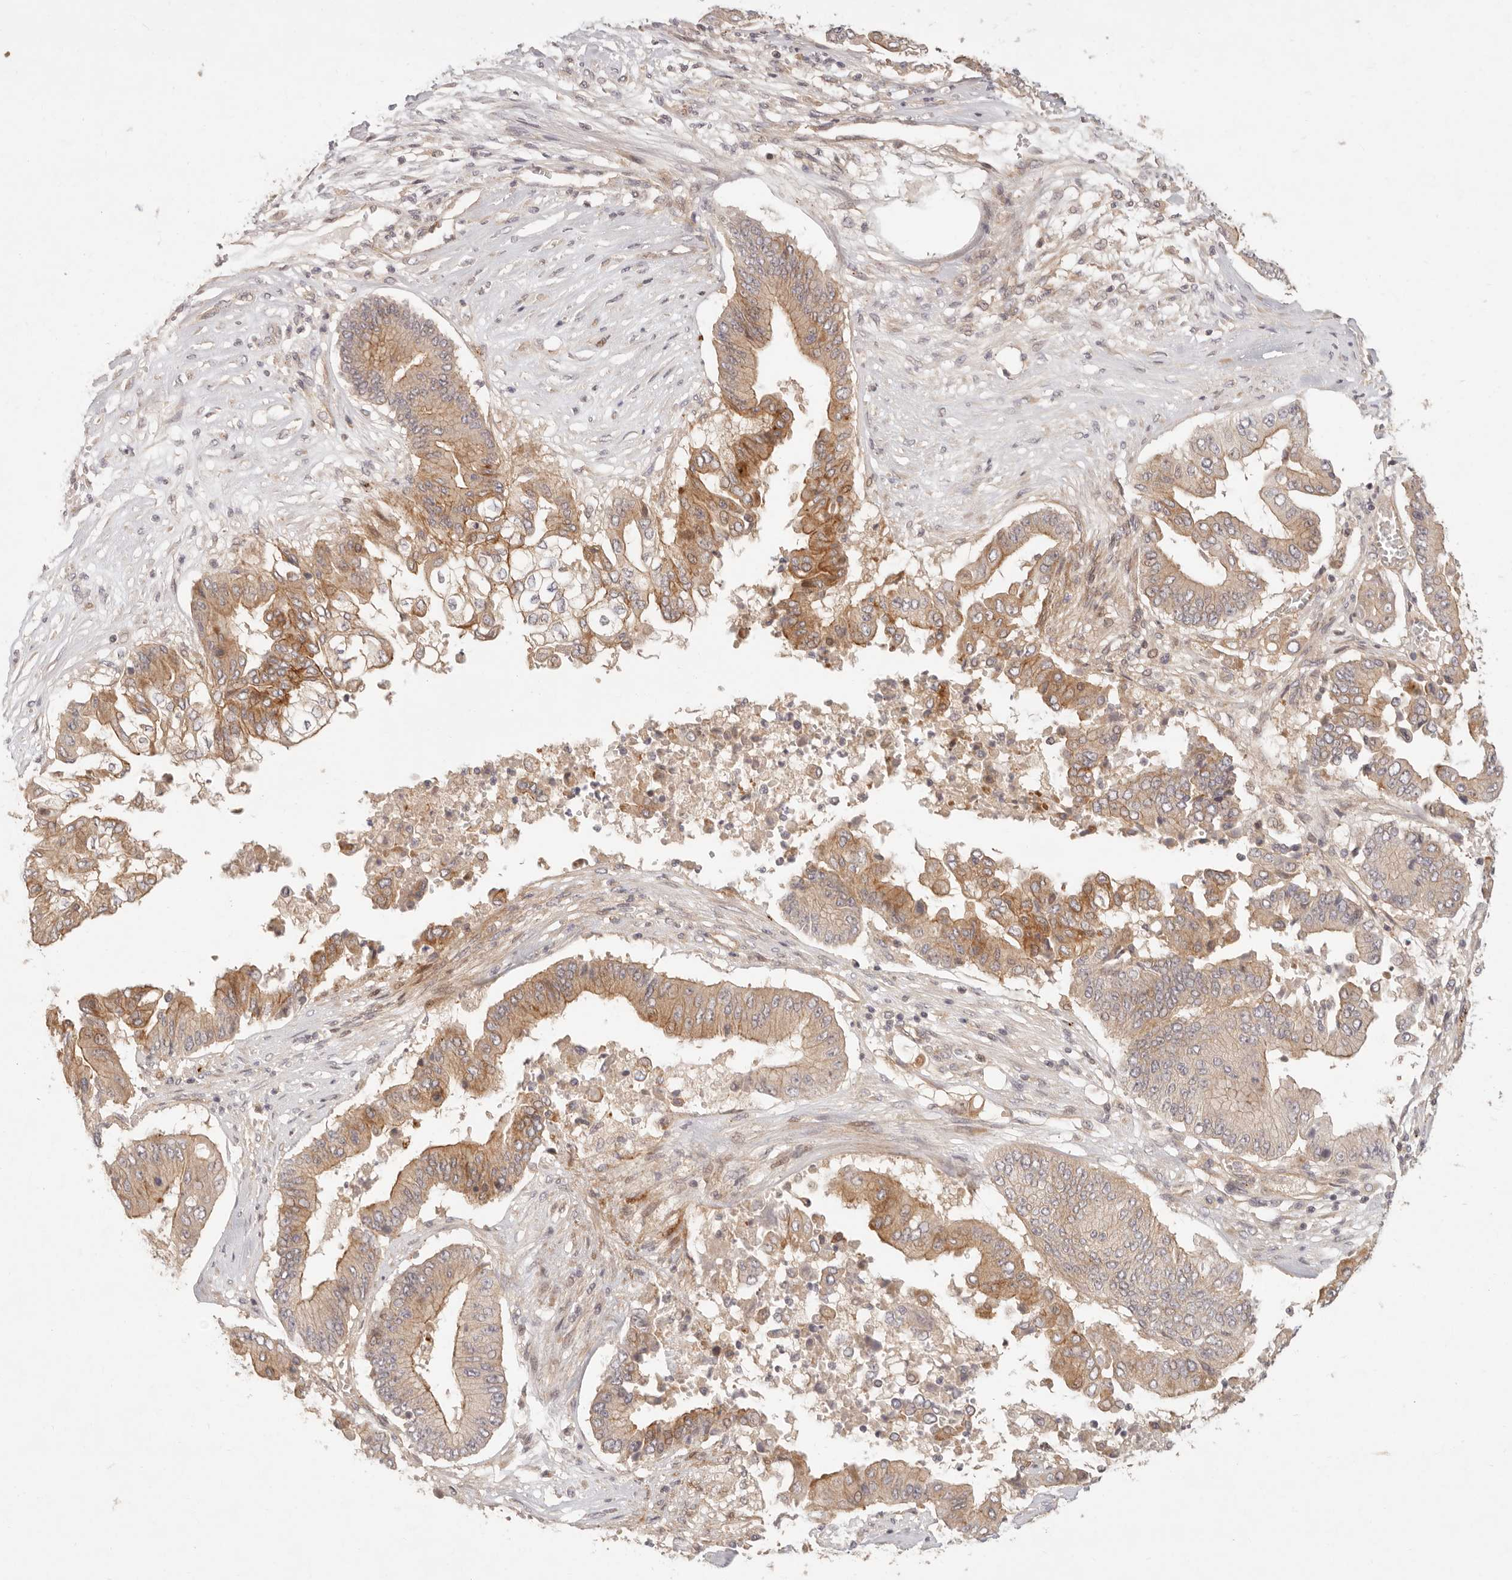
{"staining": {"intensity": "moderate", "quantity": ">75%", "location": "cytoplasmic/membranous"}, "tissue": "pancreatic cancer", "cell_type": "Tumor cells", "image_type": "cancer", "snomed": [{"axis": "morphology", "description": "Adenocarcinoma, NOS"}, {"axis": "topography", "description": "Pancreas"}], "caption": "Pancreatic adenocarcinoma stained with DAB immunohistochemistry shows medium levels of moderate cytoplasmic/membranous positivity in approximately >75% of tumor cells. The protein of interest is stained brown, and the nuclei are stained in blue (DAB IHC with brightfield microscopy, high magnification).", "gene": "PPP1R3B", "patient": {"sex": "female", "age": 77}}